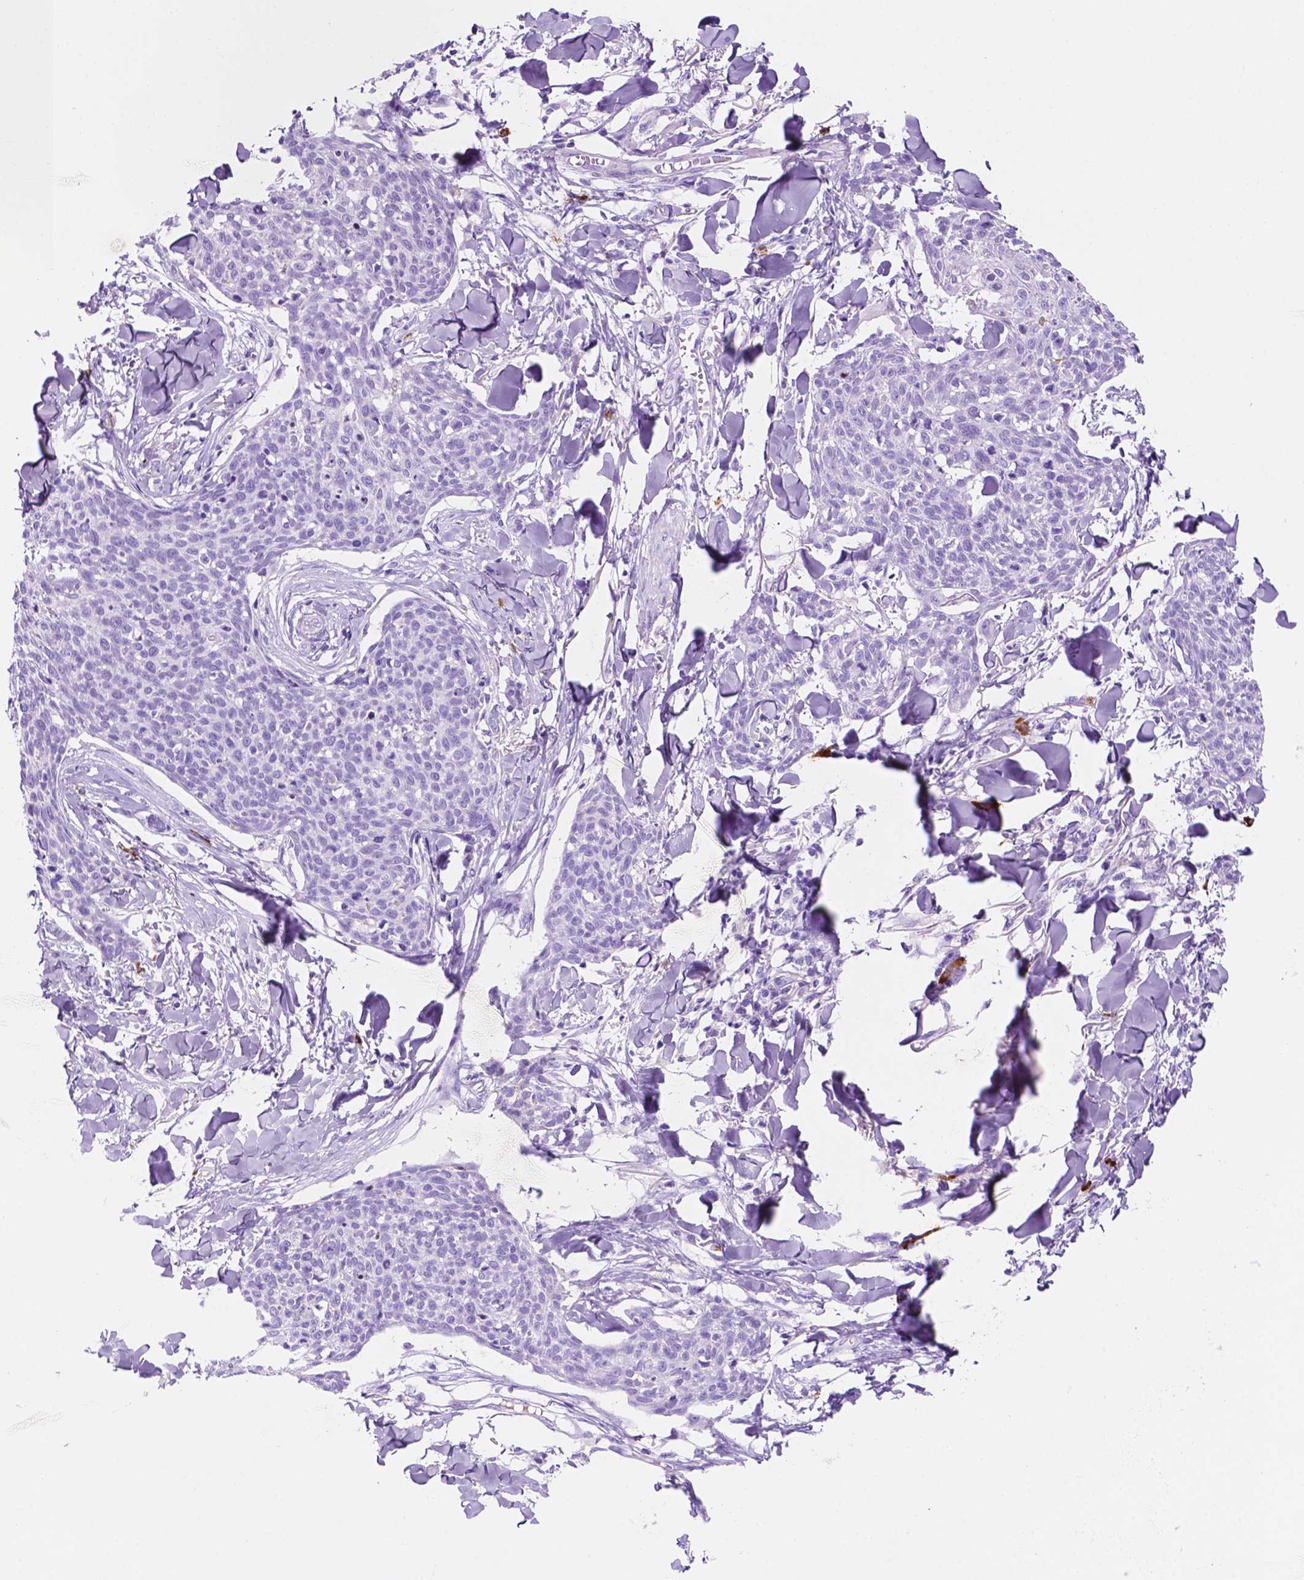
{"staining": {"intensity": "negative", "quantity": "none", "location": "none"}, "tissue": "skin cancer", "cell_type": "Tumor cells", "image_type": "cancer", "snomed": [{"axis": "morphology", "description": "Squamous cell carcinoma, NOS"}, {"axis": "topography", "description": "Skin"}, {"axis": "topography", "description": "Vulva"}], "caption": "The immunohistochemistry photomicrograph has no significant staining in tumor cells of skin cancer tissue.", "gene": "FOXB2", "patient": {"sex": "female", "age": 75}}